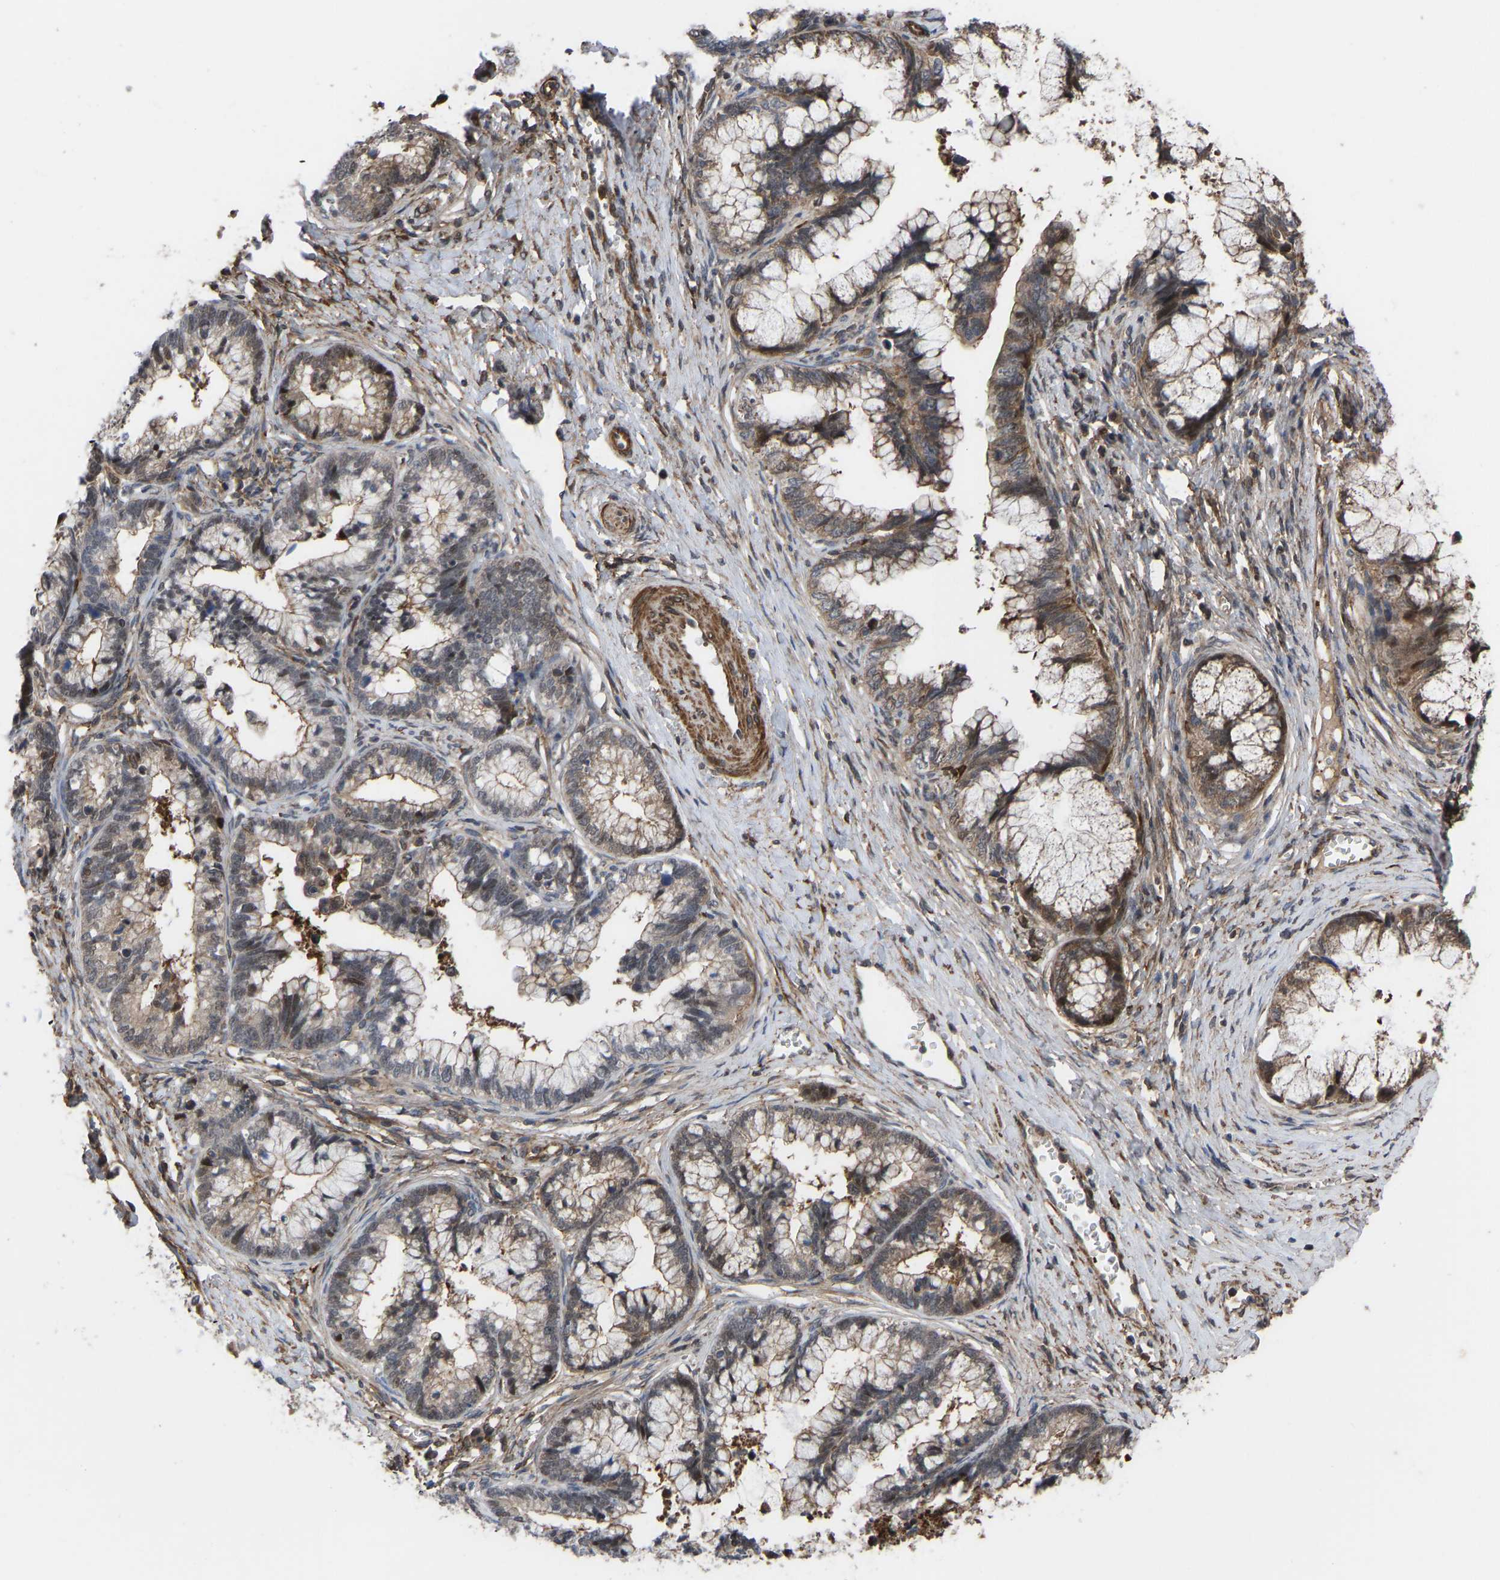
{"staining": {"intensity": "moderate", "quantity": "25%-75%", "location": "cytoplasmic/membranous,nuclear"}, "tissue": "cervical cancer", "cell_type": "Tumor cells", "image_type": "cancer", "snomed": [{"axis": "morphology", "description": "Adenocarcinoma, NOS"}, {"axis": "topography", "description": "Cervix"}], "caption": "This photomicrograph demonstrates cervical adenocarcinoma stained with immunohistochemistry (IHC) to label a protein in brown. The cytoplasmic/membranous and nuclear of tumor cells show moderate positivity for the protein. Nuclei are counter-stained blue.", "gene": "CYP7B1", "patient": {"sex": "female", "age": 44}}